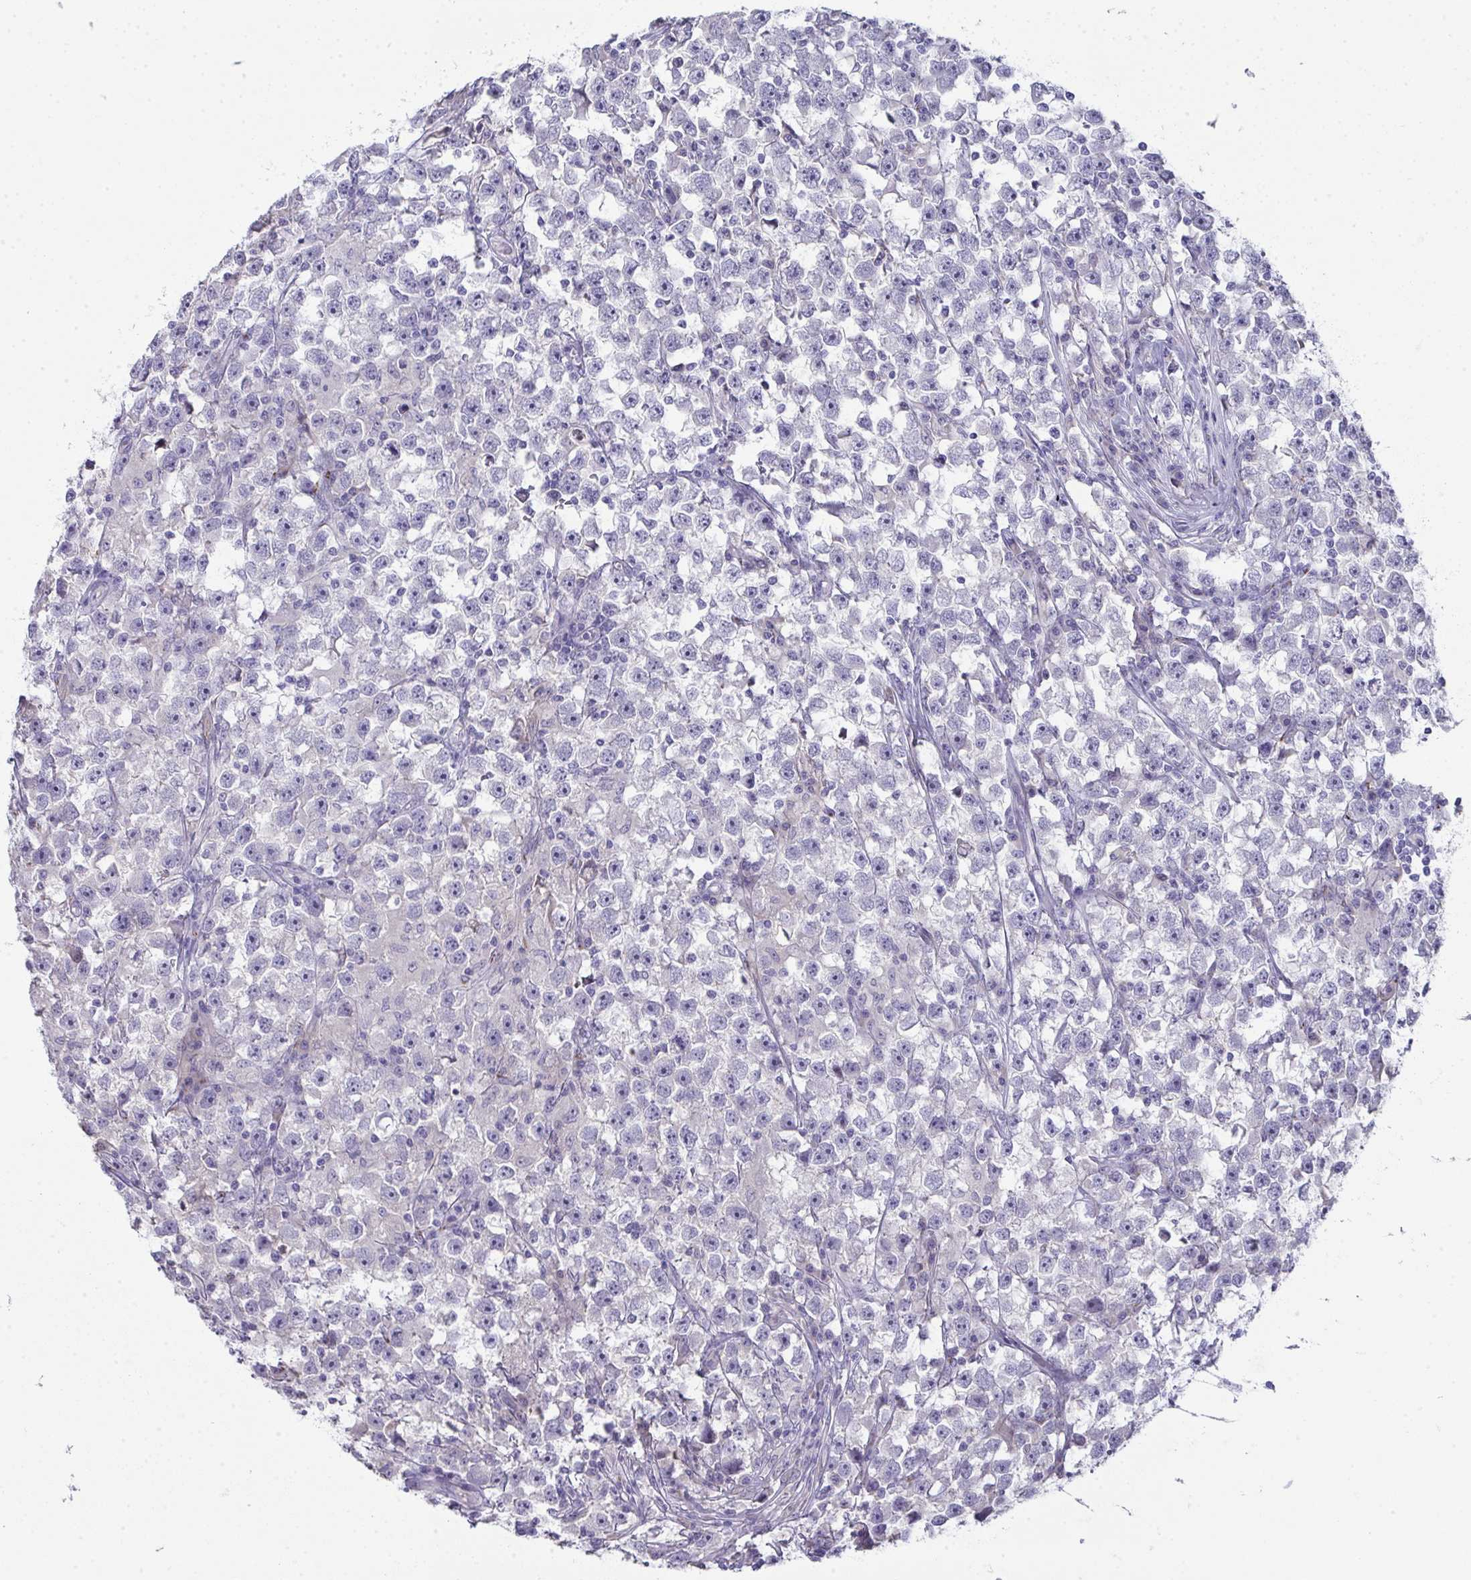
{"staining": {"intensity": "negative", "quantity": "none", "location": "none"}, "tissue": "testis cancer", "cell_type": "Tumor cells", "image_type": "cancer", "snomed": [{"axis": "morphology", "description": "Seminoma, NOS"}, {"axis": "topography", "description": "Testis"}], "caption": "Tumor cells show no significant protein positivity in testis cancer (seminoma).", "gene": "GALNT16", "patient": {"sex": "male", "age": 33}}